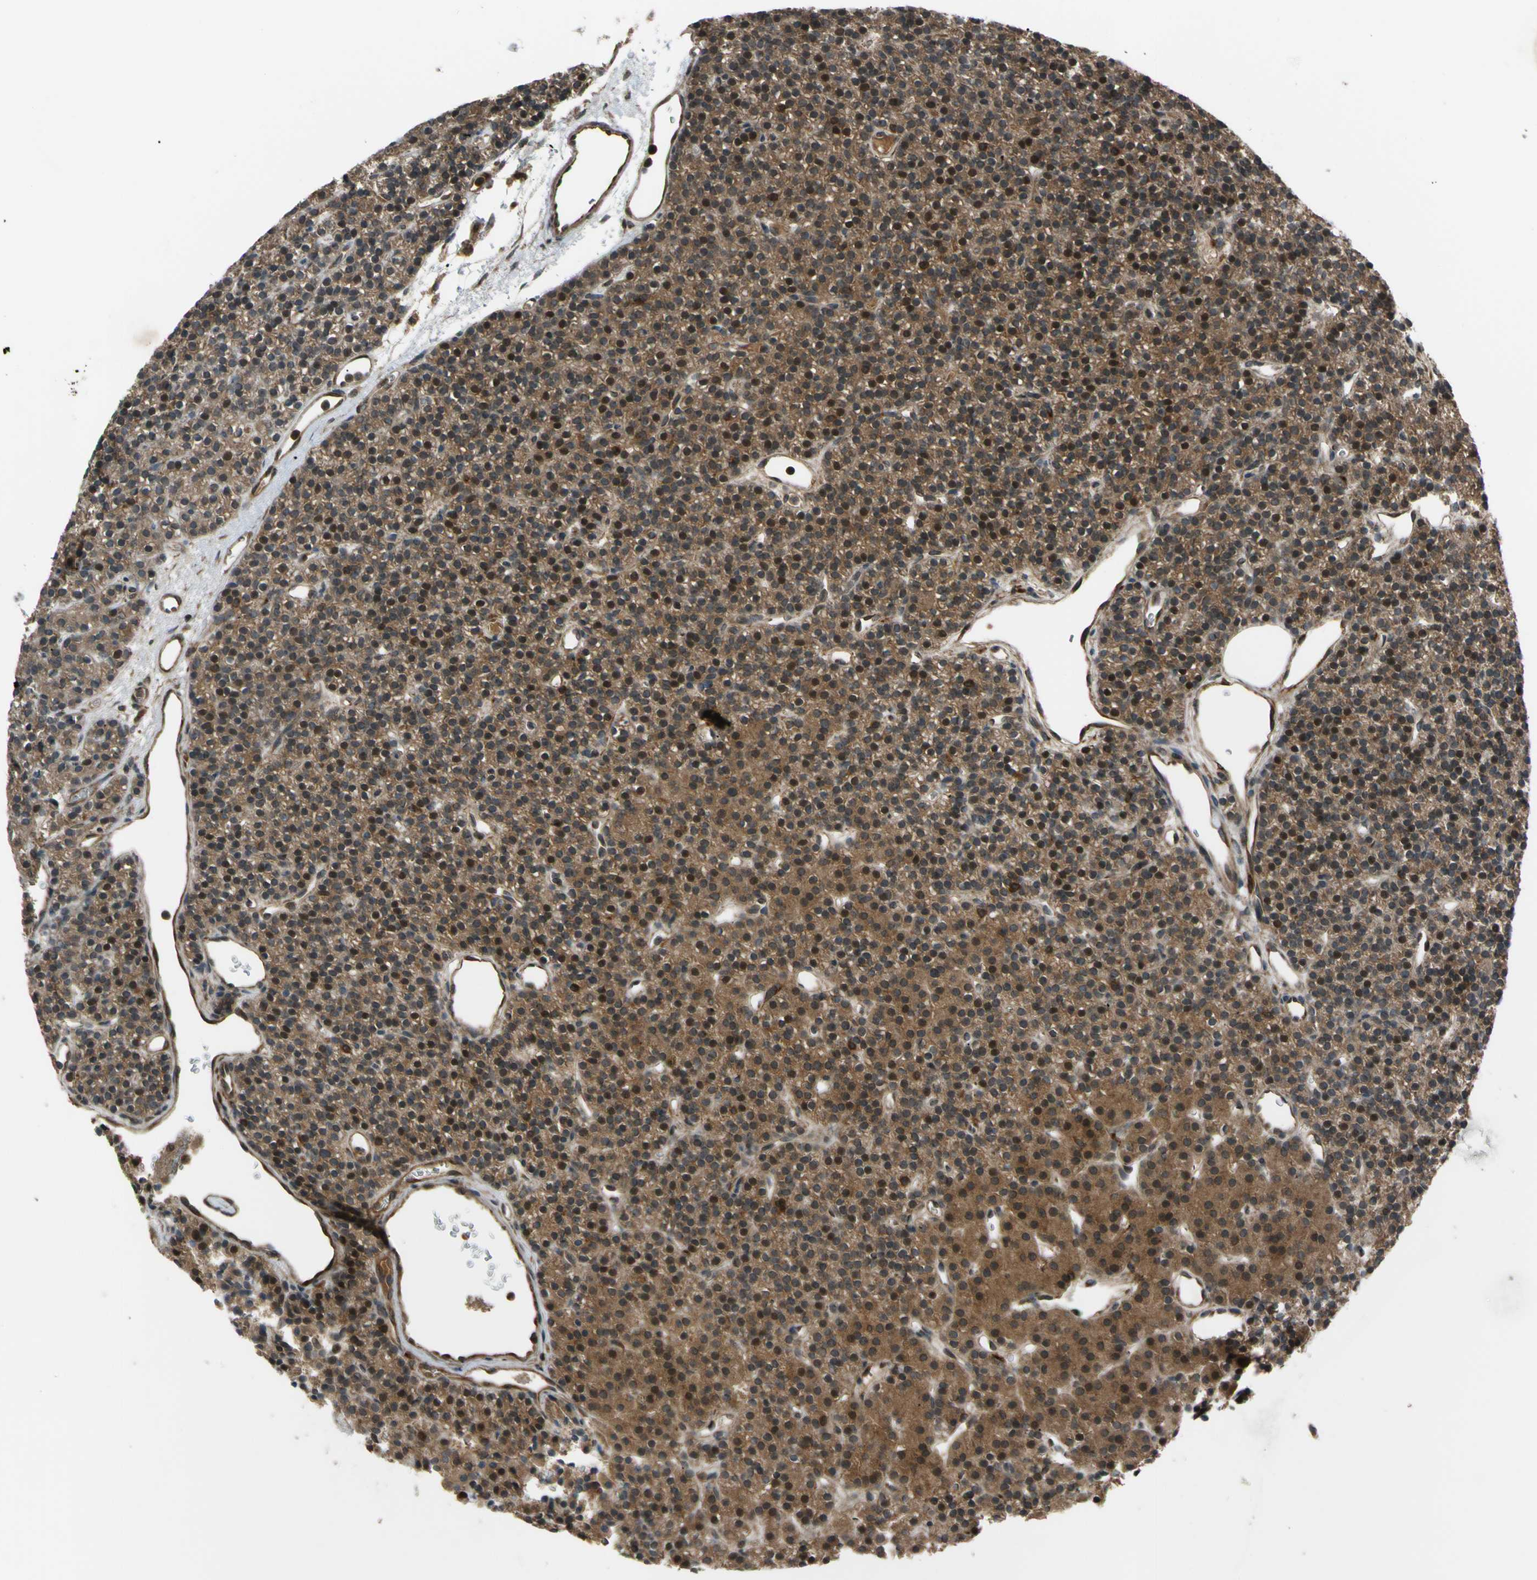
{"staining": {"intensity": "moderate", "quantity": ">75%", "location": "cytoplasmic/membranous,nuclear"}, "tissue": "parathyroid gland", "cell_type": "Glandular cells", "image_type": "normal", "snomed": [{"axis": "morphology", "description": "Normal tissue, NOS"}, {"axis": "morphology", "description": "Hyperplasia, NOS"}, {"axis": "topography", "description": "Parathyroid gland"}], "caption": "Immunohistochemical staining of normal human parathyroid gland displays moderate cytoplasmic/membranous,nuclear protein positivity in about >75% of glandular cells.", "gene": "FLII", "patient": {"sex": "male", "age": 44}}